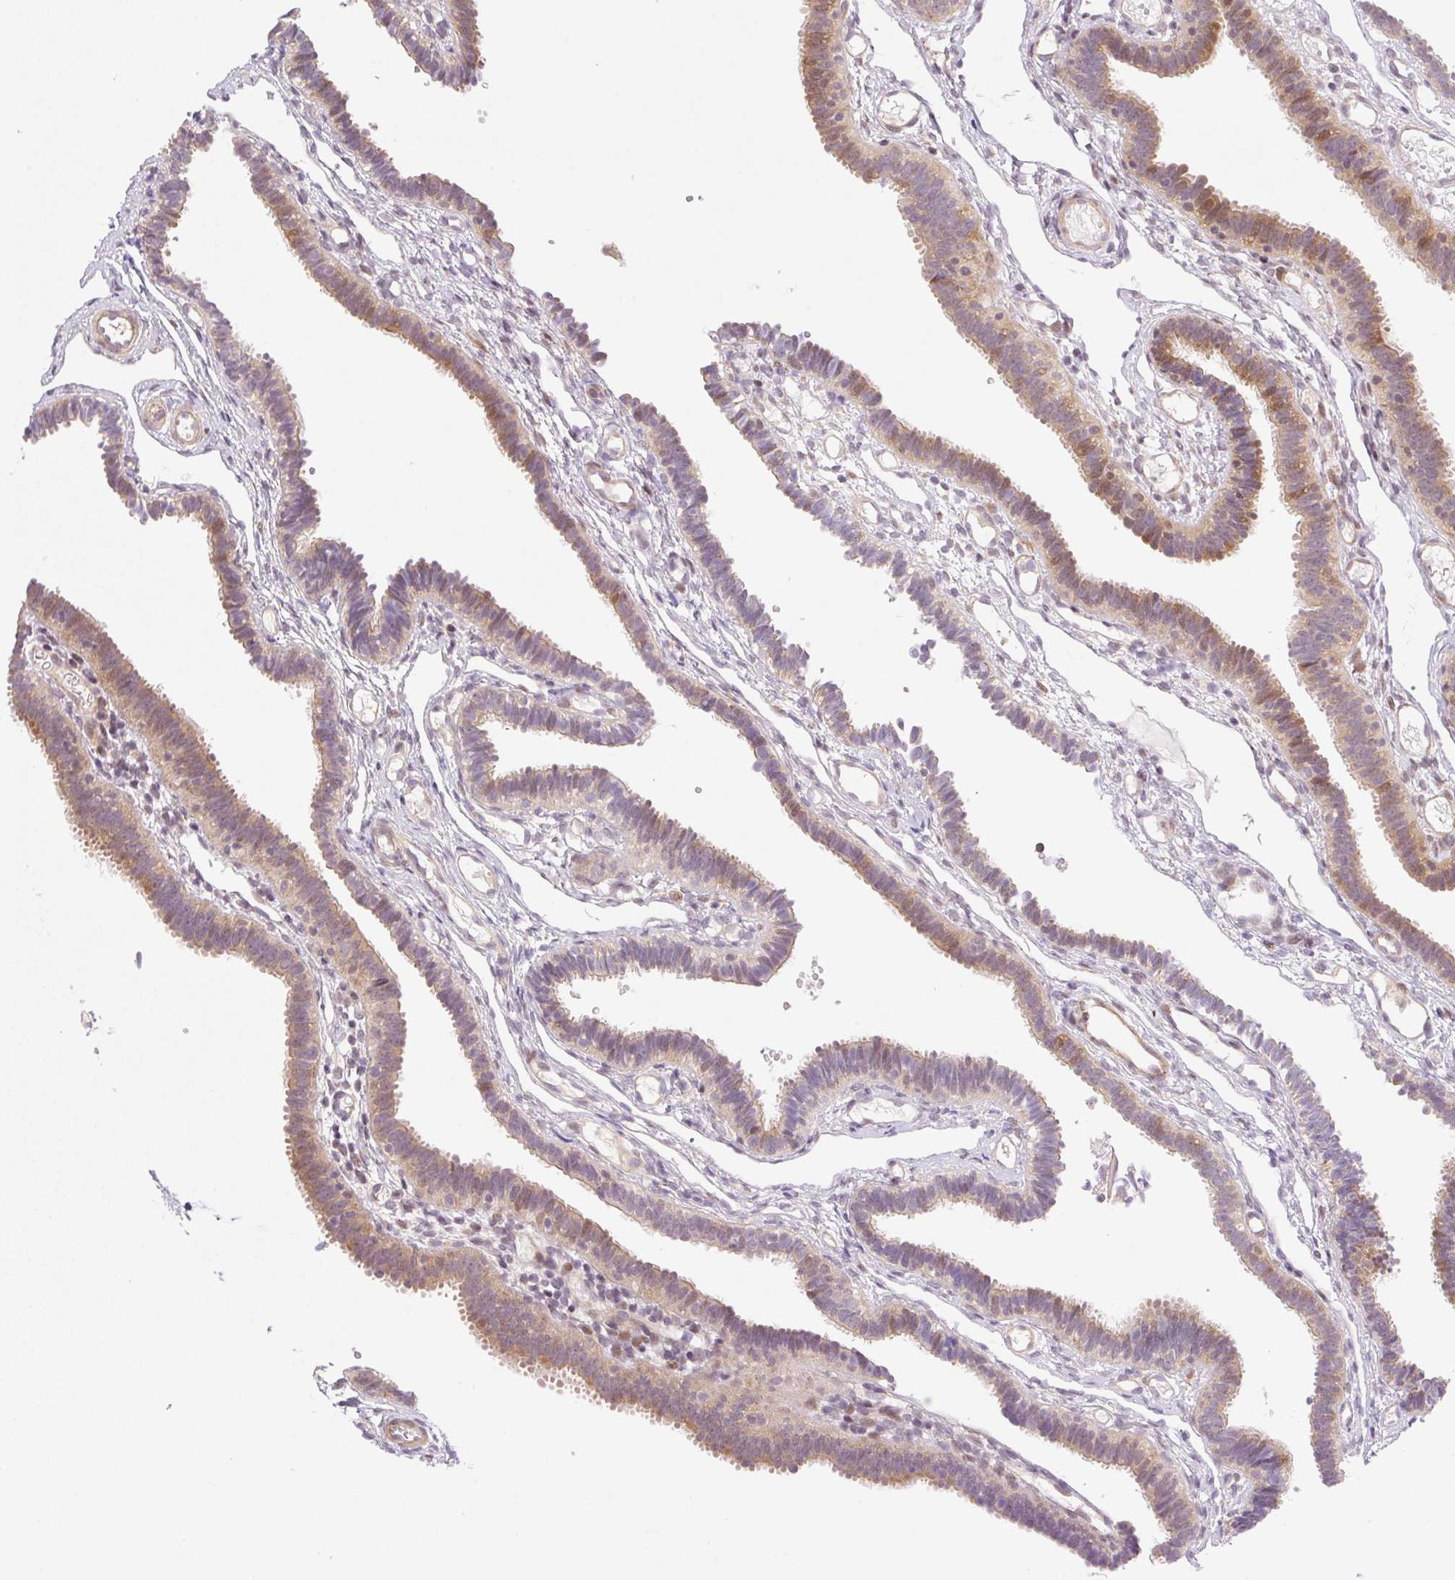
{"staining": {"intensity": "weak", "quantity": "25%-75%", "location": "cytoplasmic/membranous"}, "tissue": "fallopian tube", "cell_type": "Glandular cells", "image_type": "normal", "snomed": [{"axis": "morphology", "description": "Normal tissue, NOS"}, {"axis": "topography", "description": "Fallopian tube"}], "caption": "This histopathology image displays immunohistochemistry (IHC) staining of unremarkable fallopian tube, with low weak cytoplasmic/membranous positivity in approximately 25%-75% of glandular cells.", "gene": "ZNF394", "patient": {"sex": "female", "age": 37}}